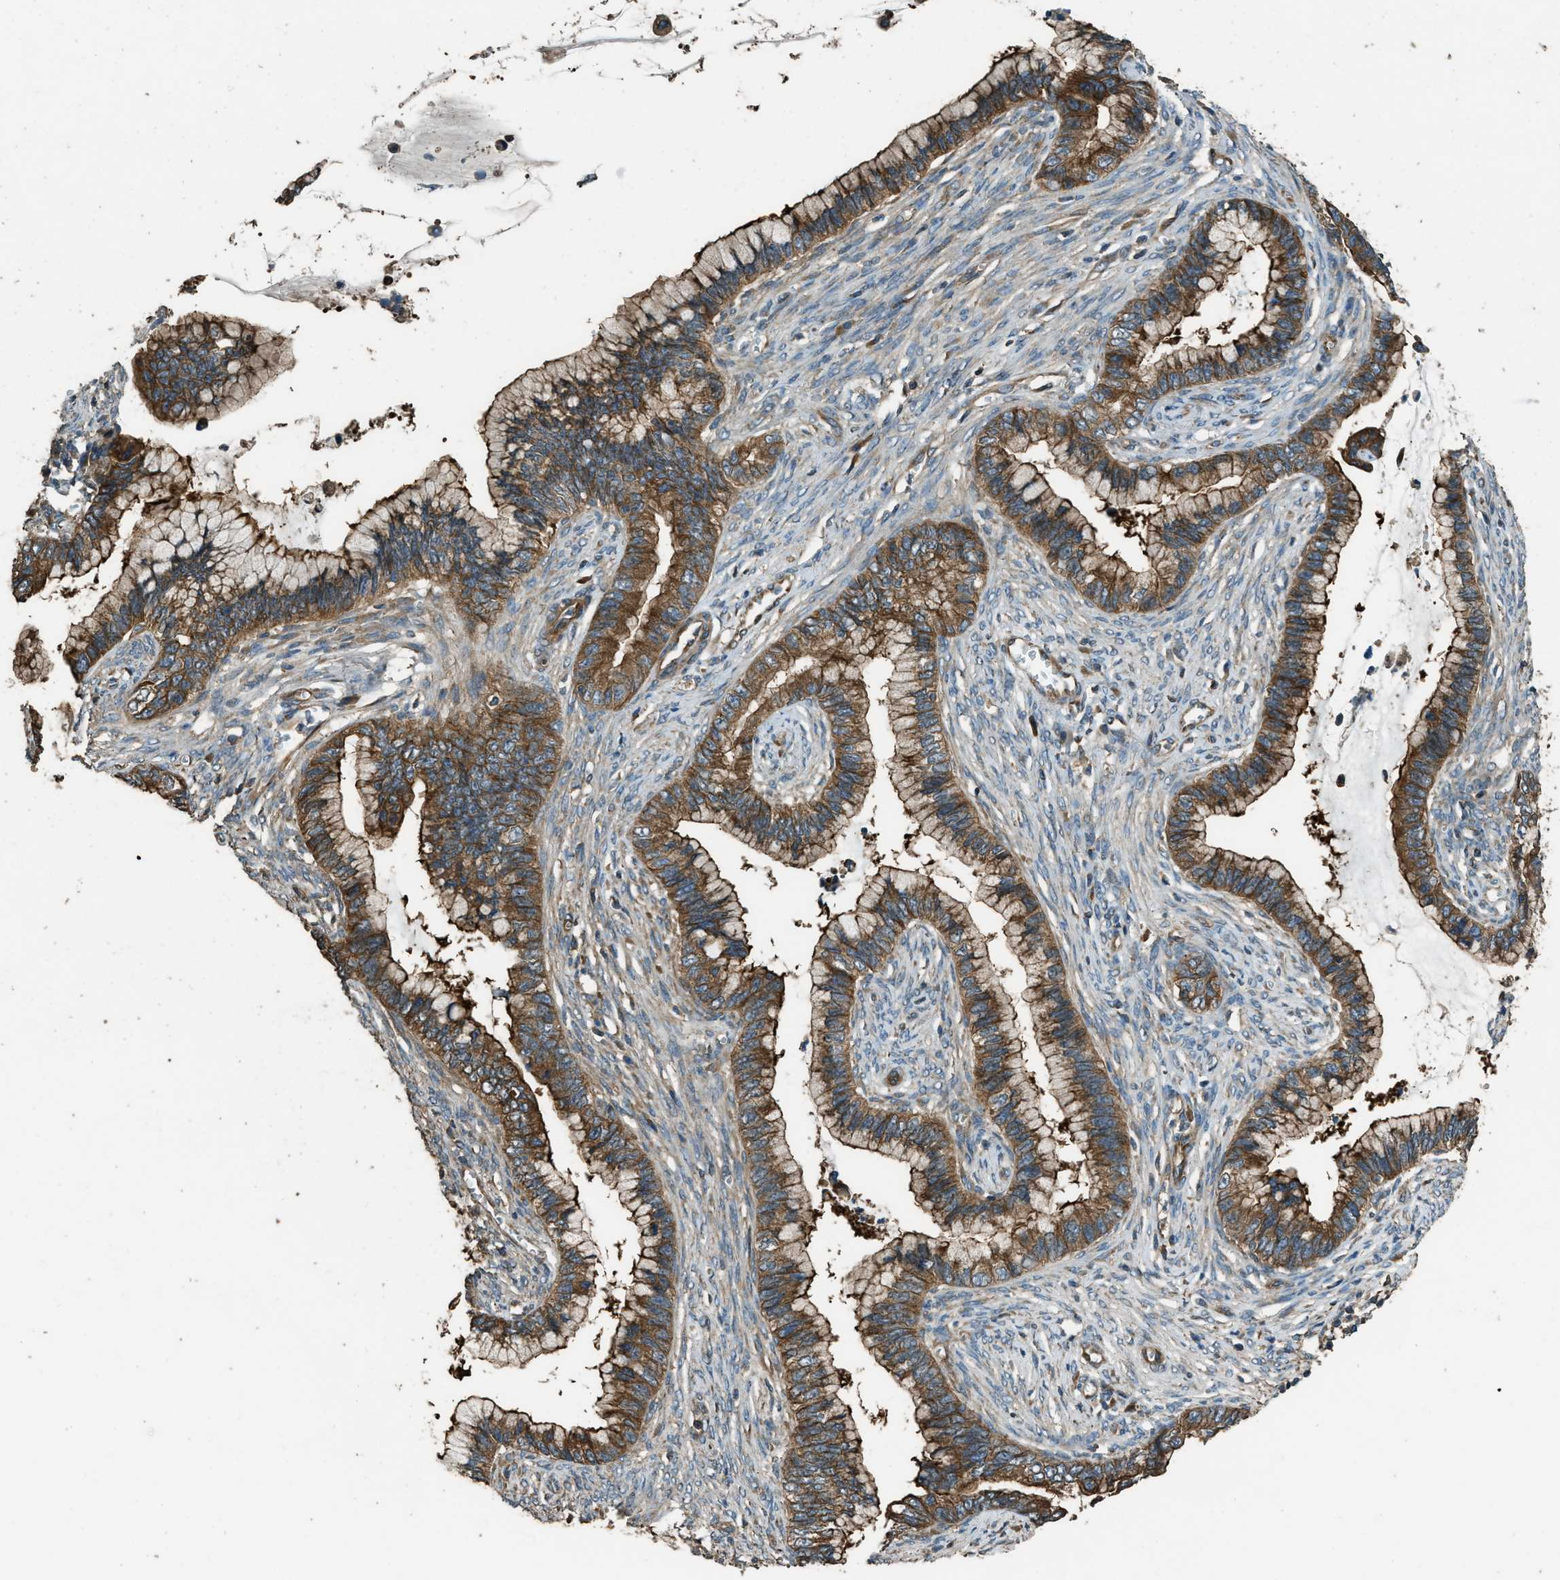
{"staining": {"intensity": "moderate", "quantity": ">75%", "location": "cytoplasmic/membranous"}, "tissue": "cervical cancer", "cell_type": "Tumor cells", "image_type": "cancer", "snomed": [{"axis": "morphology", "description": "Adenocarcinoma, NOS"}, {"axis": "topography", "description": "Cervix"}], "caption": "Tumor cells exhibit moderate cytoplasmic/membranous expression in about >75% of cells in cervical cancer.", "gene": "MARS1", "patient": {"sex": "female", "age": 44}}